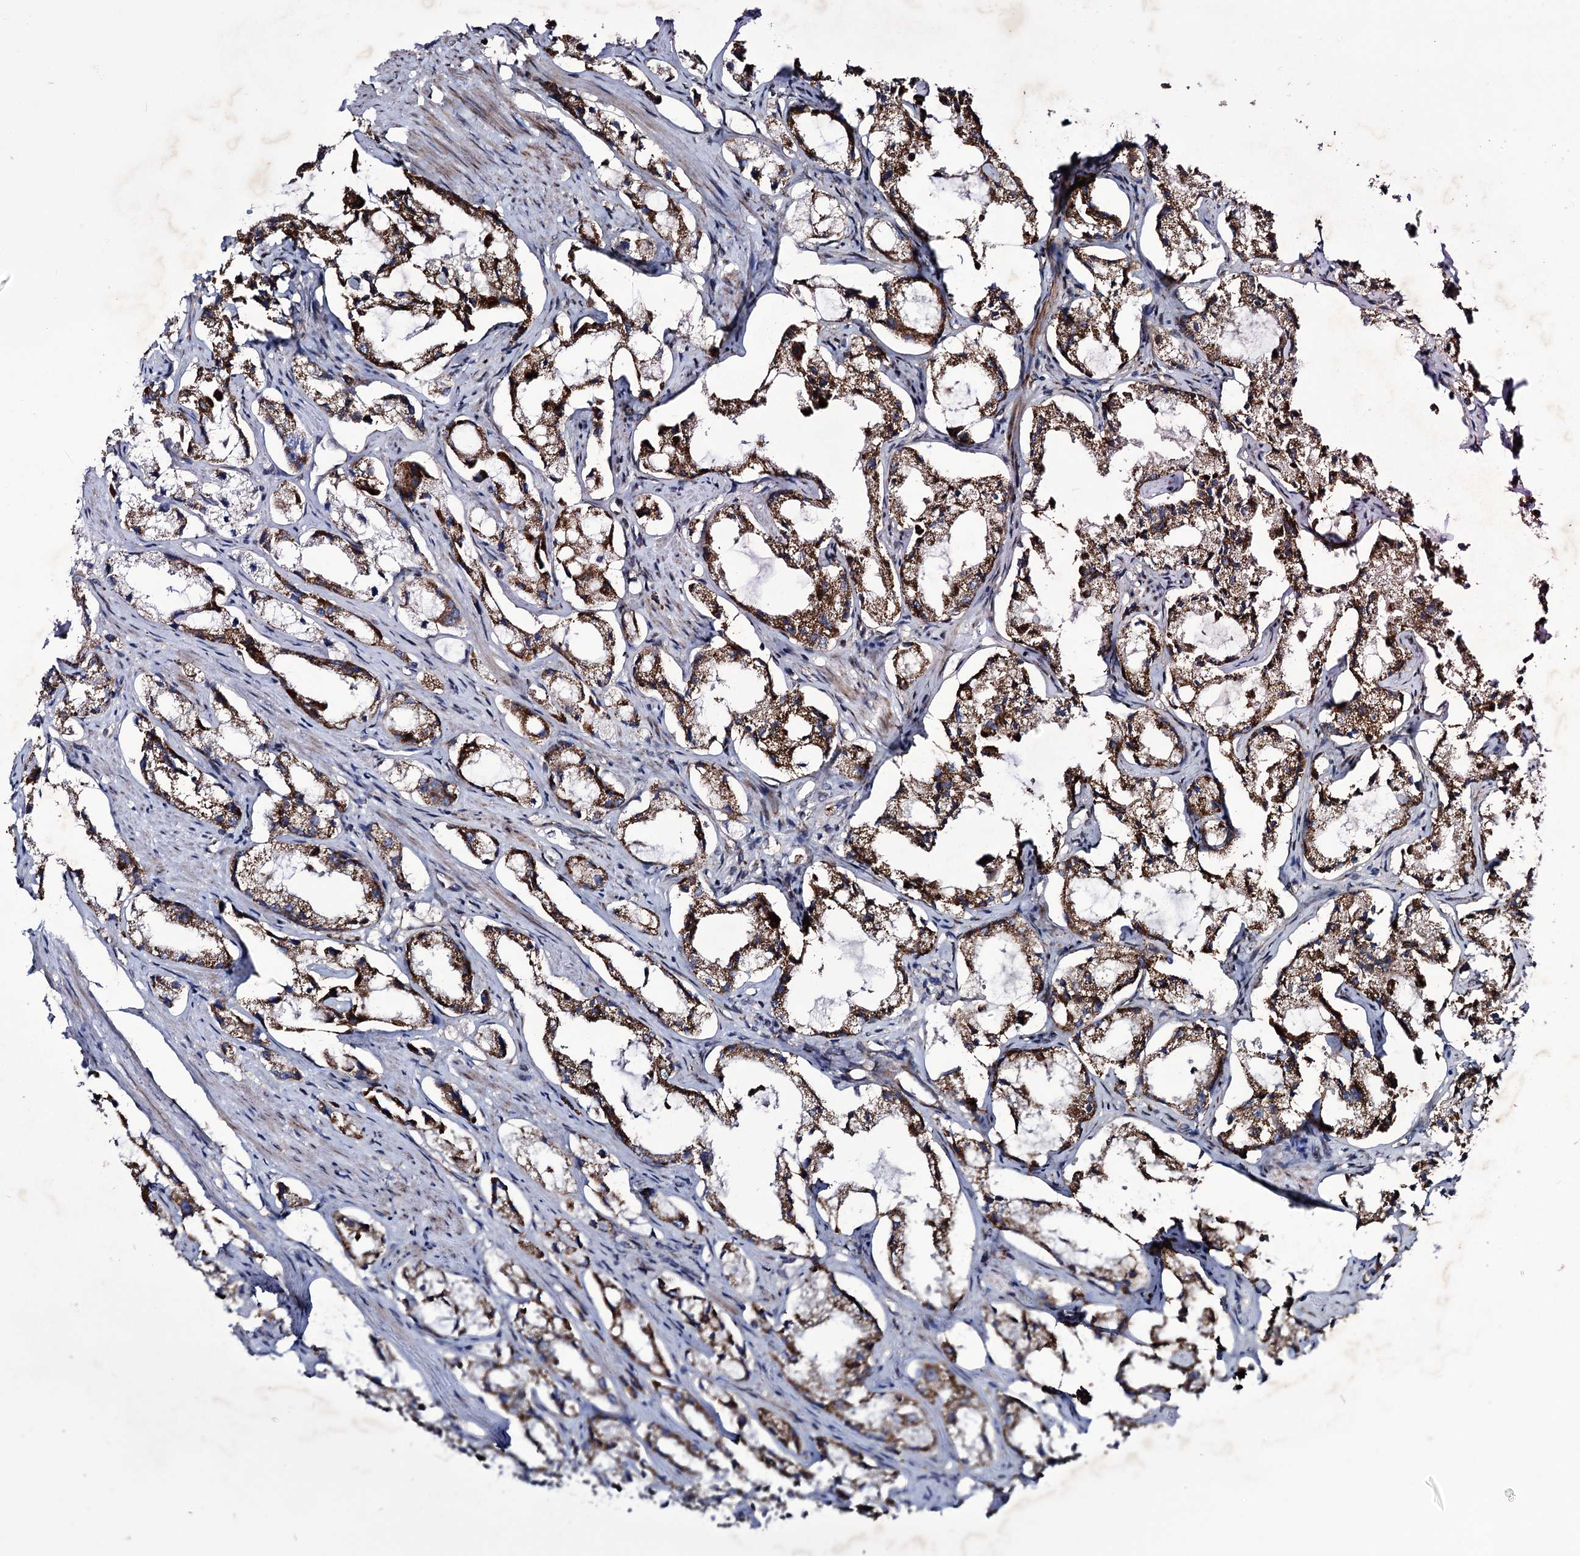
{"staining": {"intensity": "strong", "quantity": "25%-75%", "location": "cytoplasmic/membranous"}, "tissue": "prostate cancer", "cell_type": "Tumor cells", "image_type": "cancer", "snomed": [{"axis": "morphology", "description": "Adenocarcinoma, High grade"}, {"axis": "topography", "description": "Prostate"}], "caption": "Immunohistochemical staining of prostate cancer (high-grade adenocarcinoma) reveals strong cytoplasmic/membranous protein expression in about 25%-75% of tumor cells.", "gene": "TUBGCP5", "patient": {"sex": "male", "age": 66}}